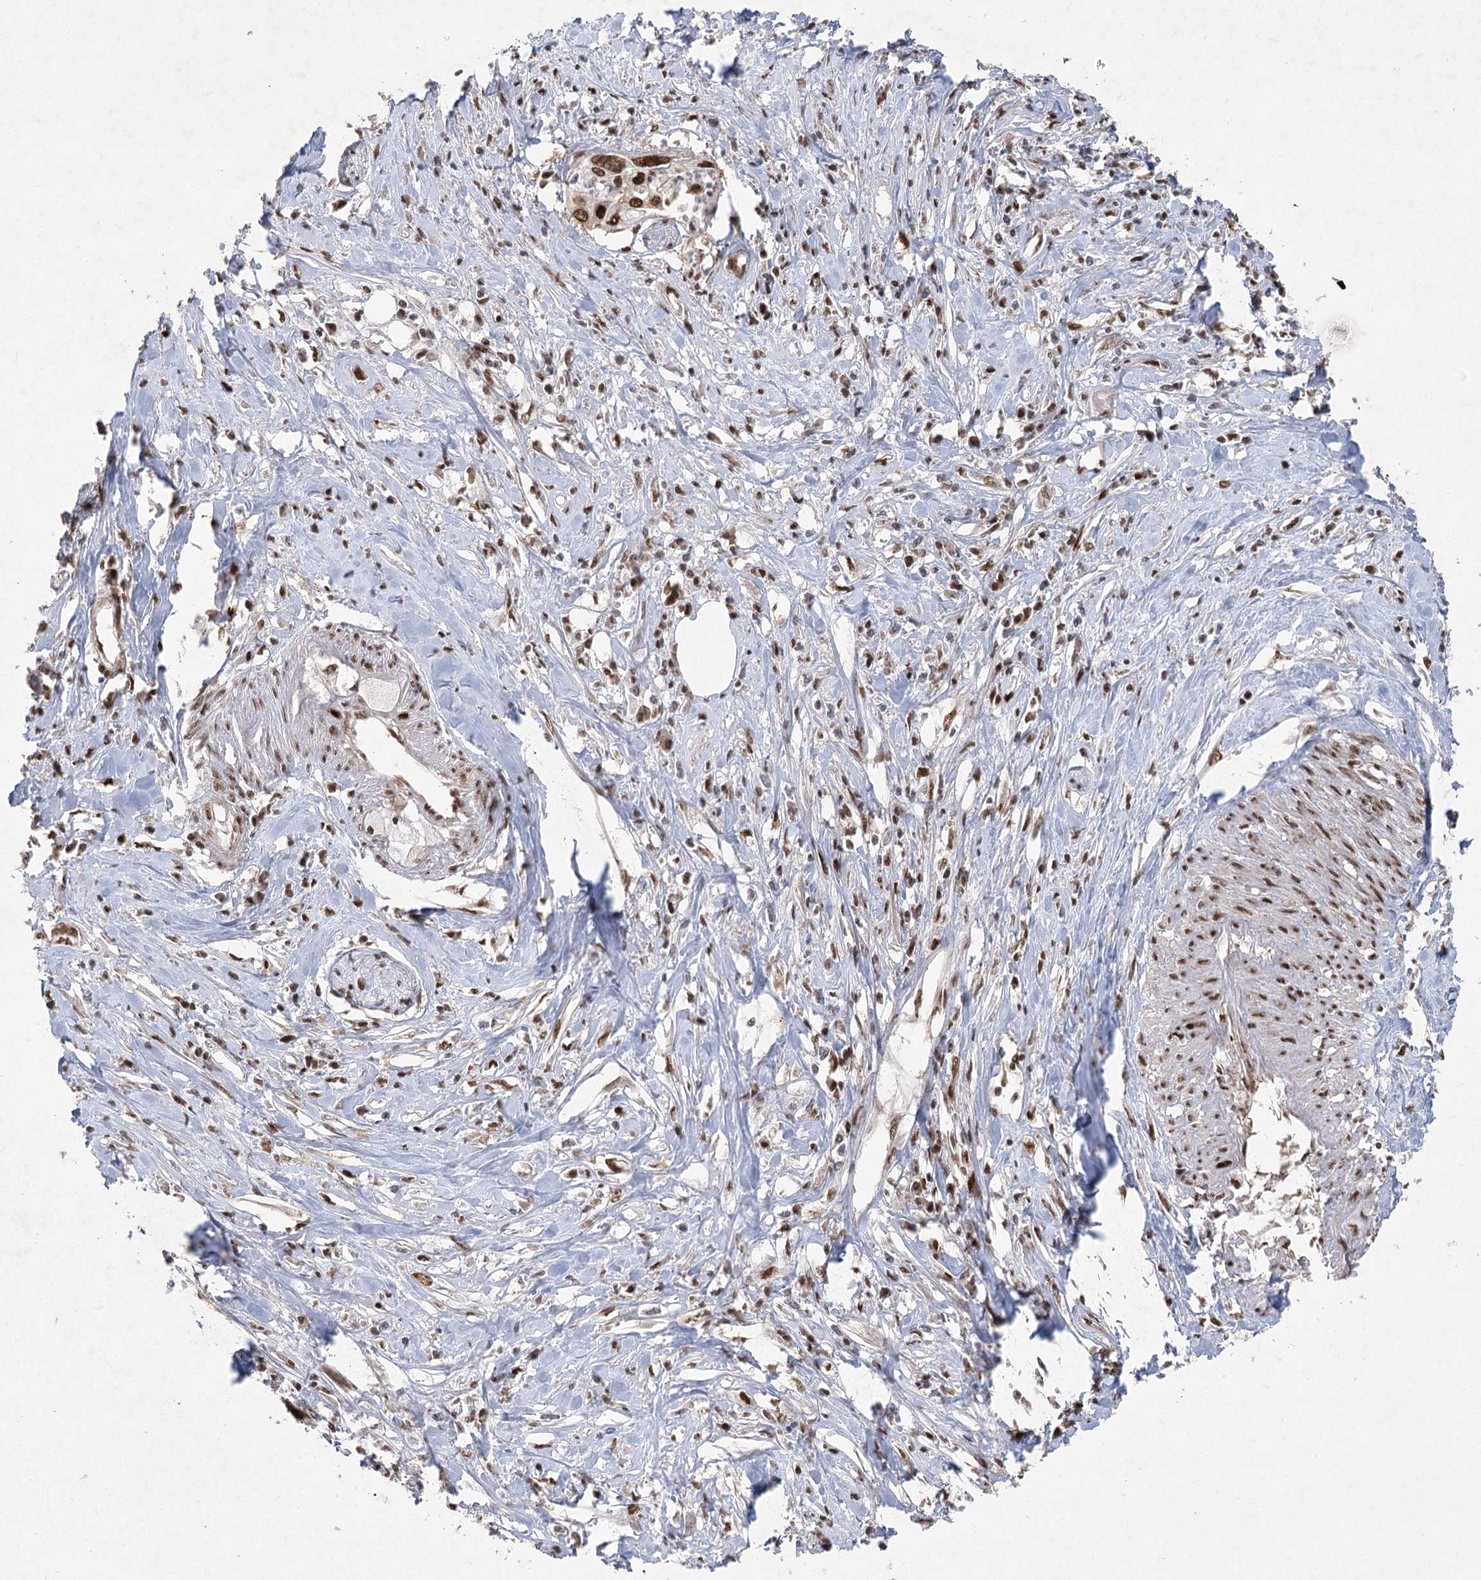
{"staining": {"intensity": "strong", "quantity": ">75%", "location": "nuclear"}, "tissue": "cervical cancer", "cell_type": "Tumor cells", "image_type": "cancer", "snomed": [{"axis": "morphology", "description": "Squamous cell carcinoma, NOS"}, {"axis": "topography", "description": "Cervix"}], "caption": "Human cervical squamous cell carcinoma stained with a brown dye reveals strong nuclear positive positivity in about >75% of tumor cells.", "gene": "ZCCHC8", "patient": {"sex": "female", "age": 31}}